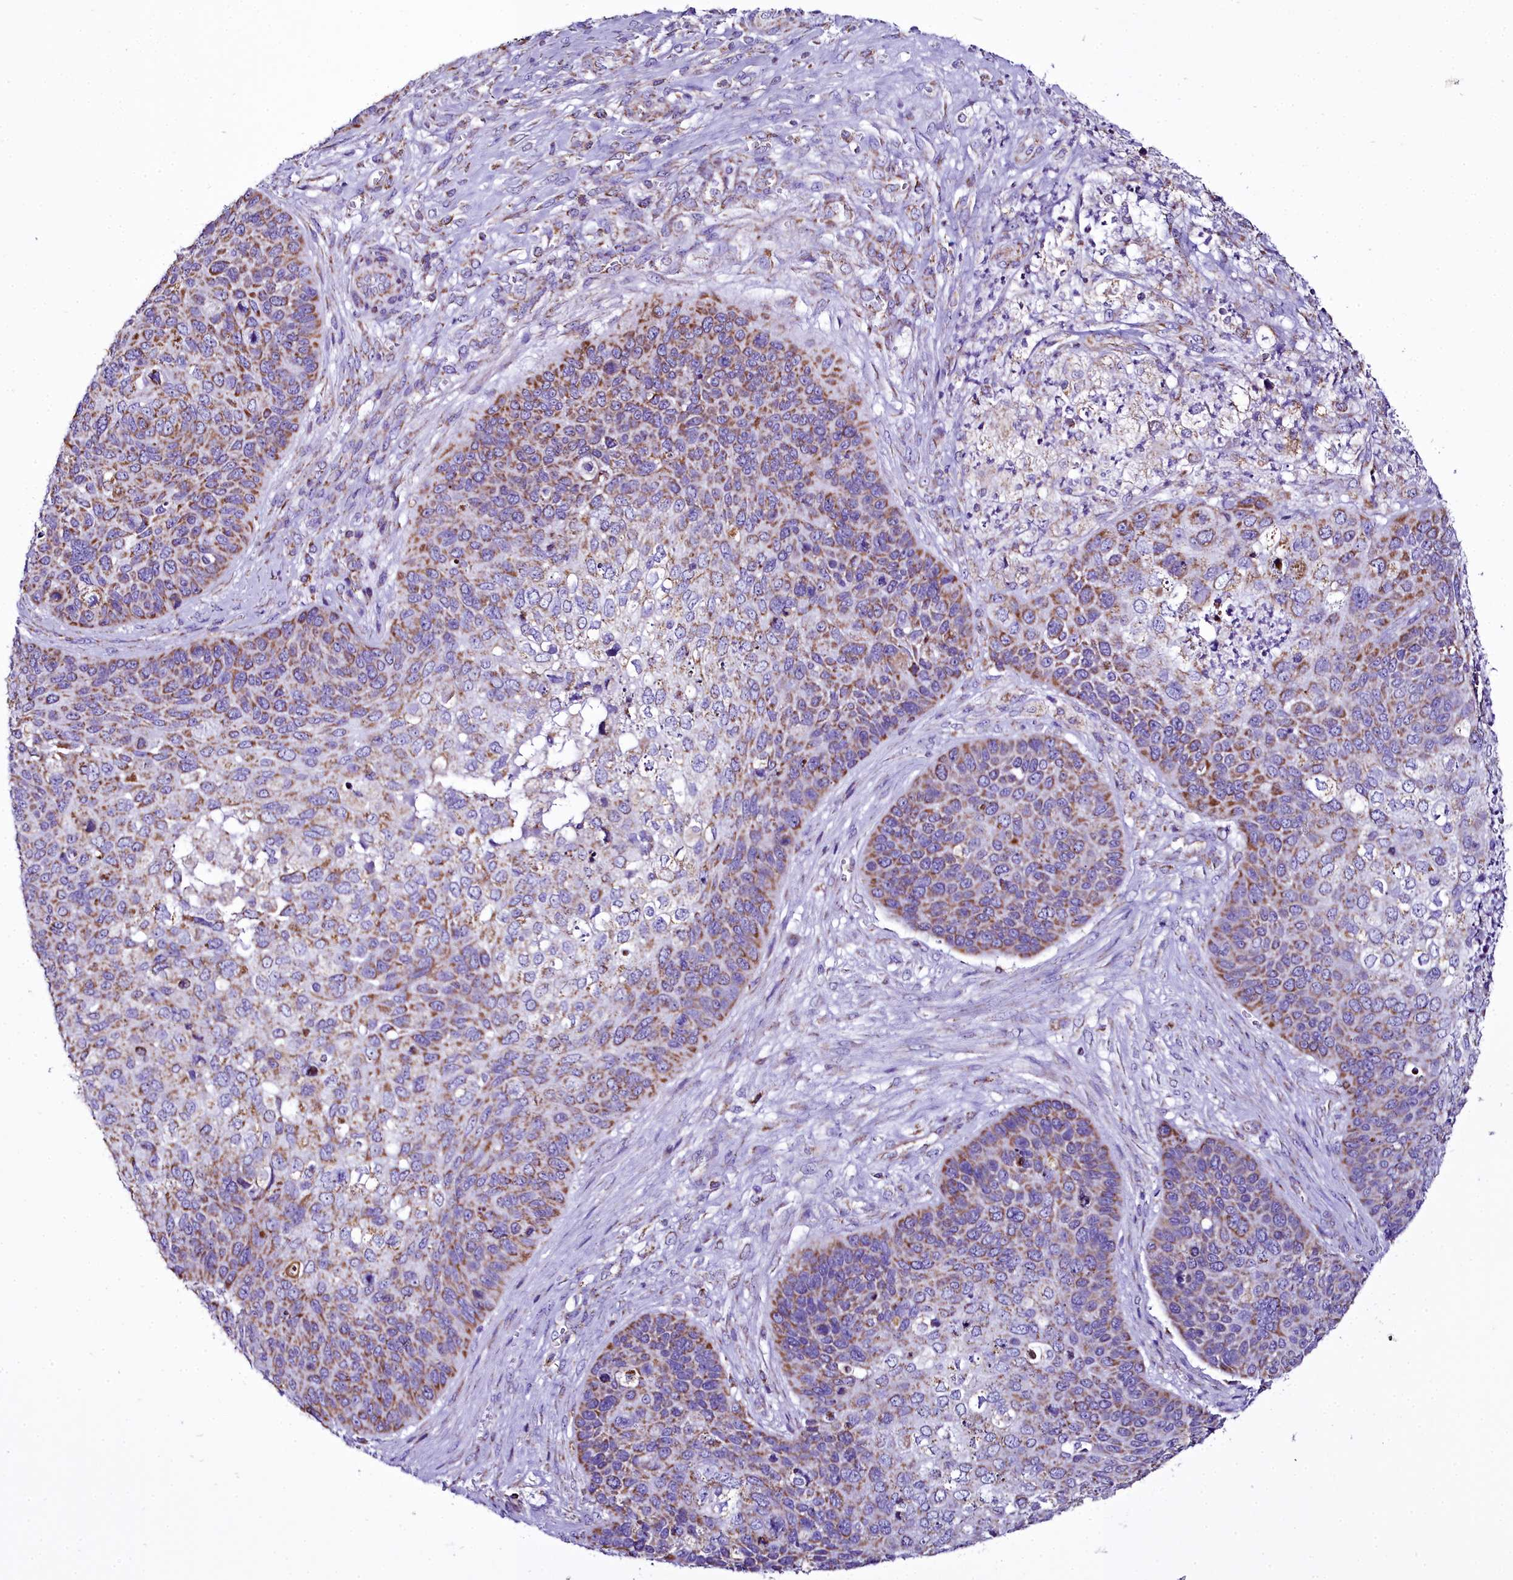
{"staining": {"intensity": "moderate", "quantity": "25%-75%", "location": "cytoplasmic/membranous"}, "tissue": "skin cancer", "cell_type": "Tumor cells", "image_type": "cancer", "snomed": [{"axis": "morphology", "description": "Basal cell carcinoma"}, {"axis": "topography", "description": "Skin"}], "caption": "The histopathology image shows staining of basal cell carcinoma (skin), revealing moderate cytoplasmic/membranous protein staining (brown color) within tumor cells. (DAB = brown stain, brightfield microscopy at high magnification).", "gene": "WDFY3", "patient": {"sex": "female", "age": 74}}